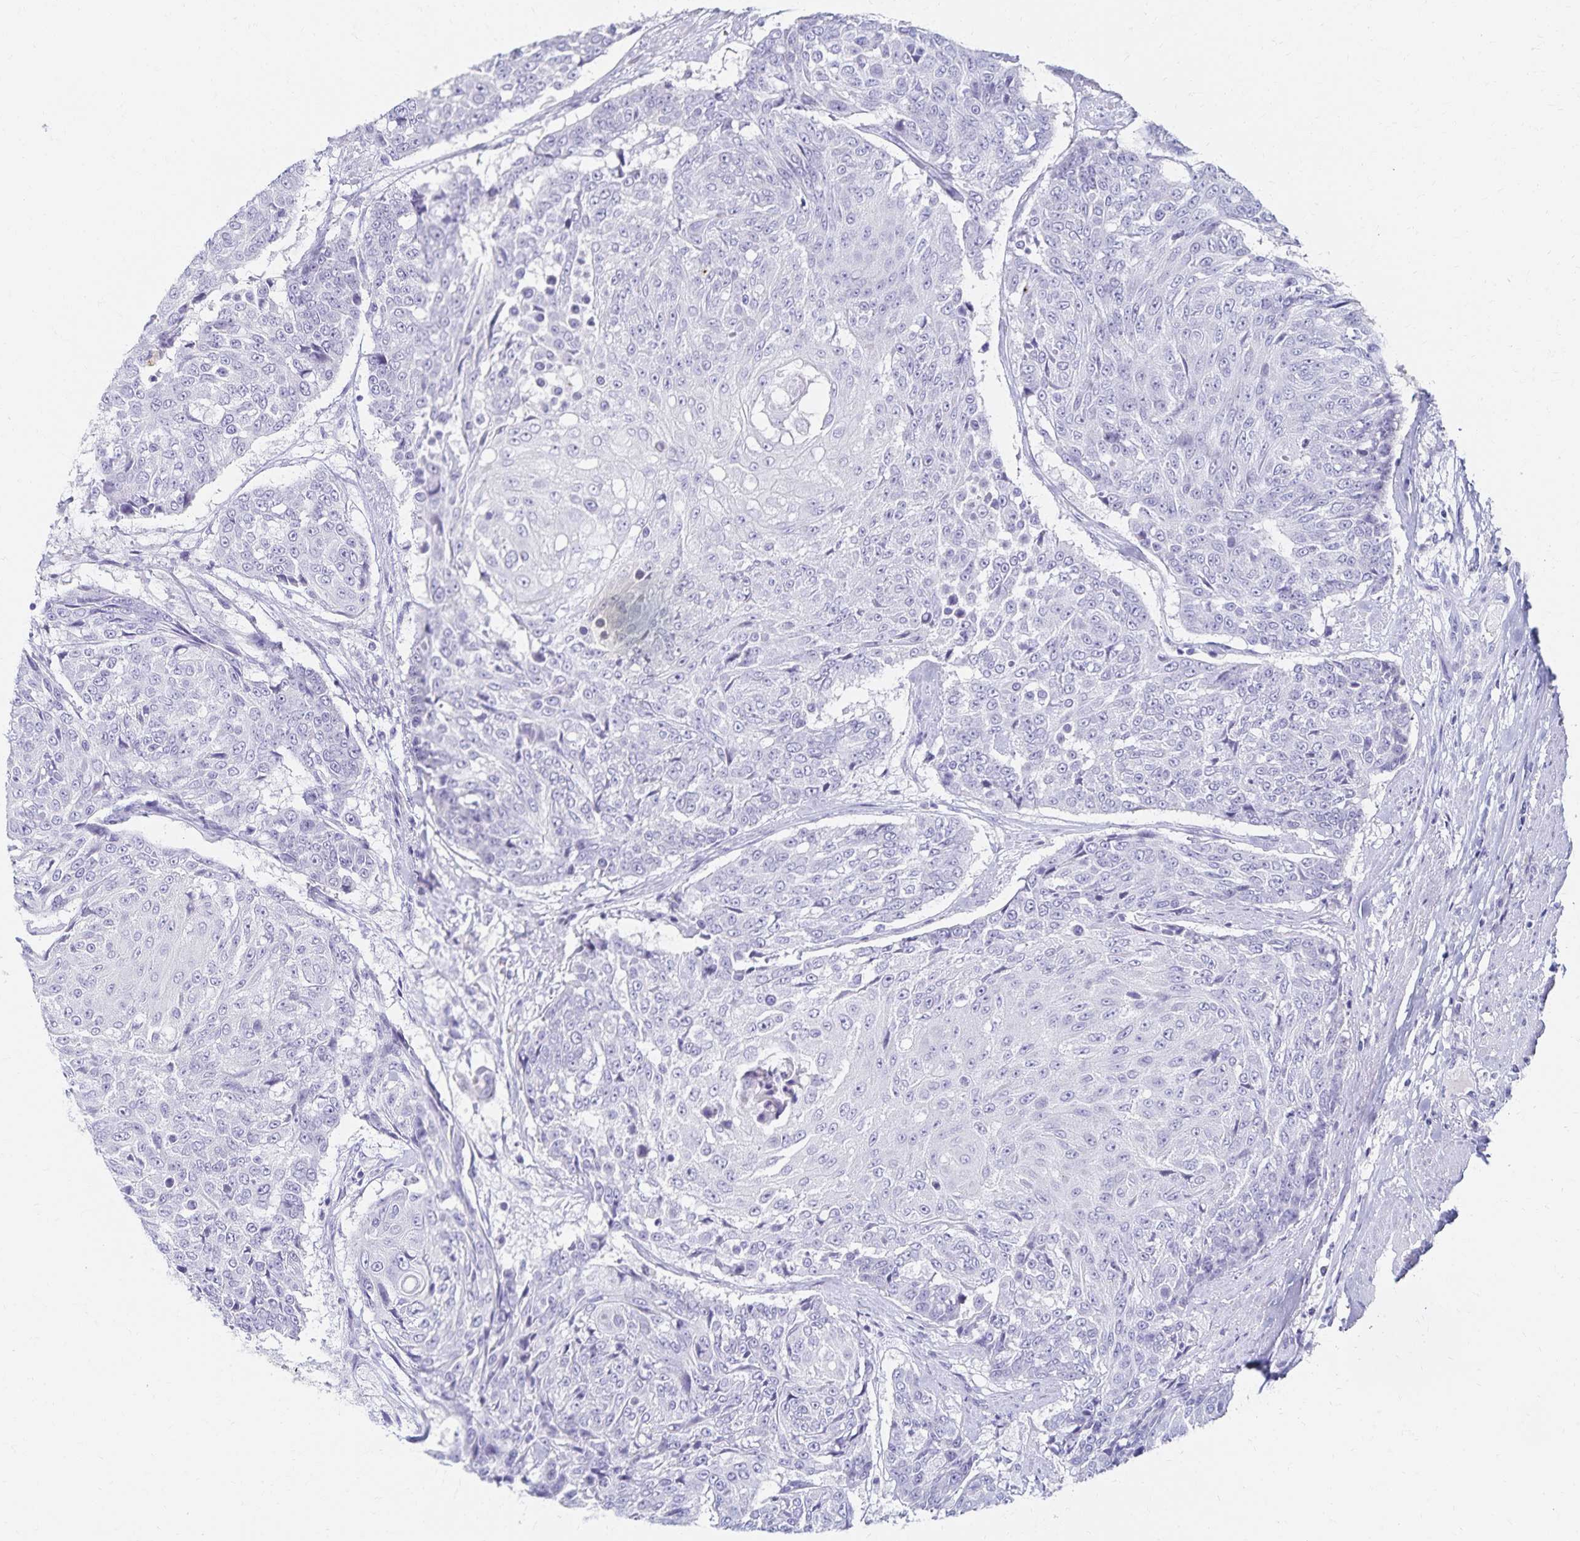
{"staining": {"intensity": "negative", "quantity": "none", "location": "none"}, "tissue": "urothelial cancer", "cell_type": "Tumor cells", "image_type": "cancer", "snomed": [{"axis": "morphology", "description": "Urothelial carcinoma, High grade"}, {"axis": "topography", "description": "Urinary bladder"}], "caption": "DAB immunohistochemical staining of human urothelial carcinoma (high-grade) reveals no significant expression in tumor cells. (DAB immunohistochemistry with hematoxylin counter stain).", "gene": "C2orf50", "patient": {"sex": "female", "age": 63}}